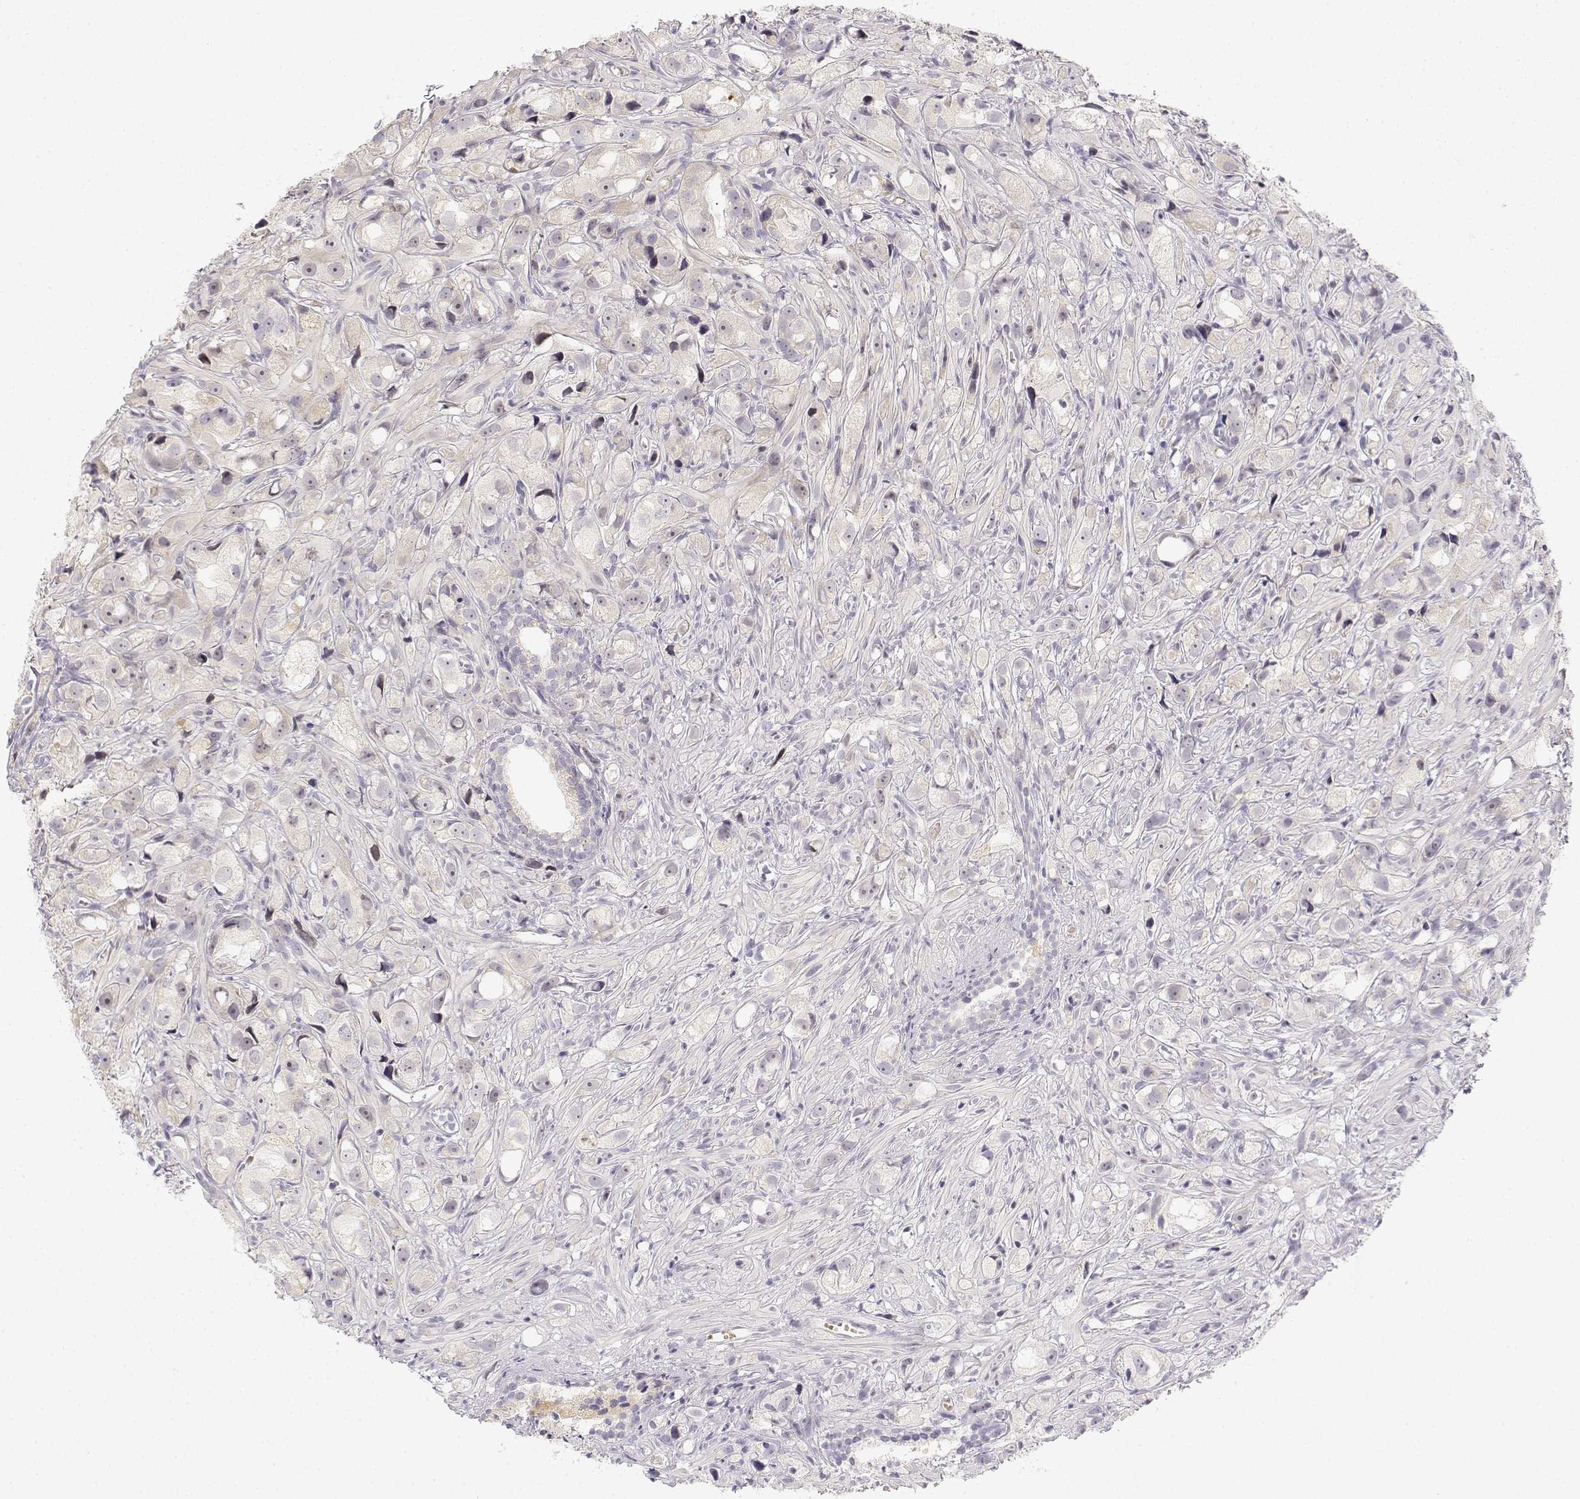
{"staining": {"intensity": "negative", "quantity": "none", "location": "none"}, "tissue": "prostate cancer", "cell_type": "Tumor cells", "image_type": "cancer", "snomed": [{"axis": "morphology", "description": "Adenocarcinoma, High grade"}, {"axis": "topography", "description": "Prostate"}], "caption": "Prostate cancer was stained to show a protein in brown. There is no significant expression in tumor cells.", "gene": "GLIPR1L2", "patient": {"sex": "male", "age": 75}}